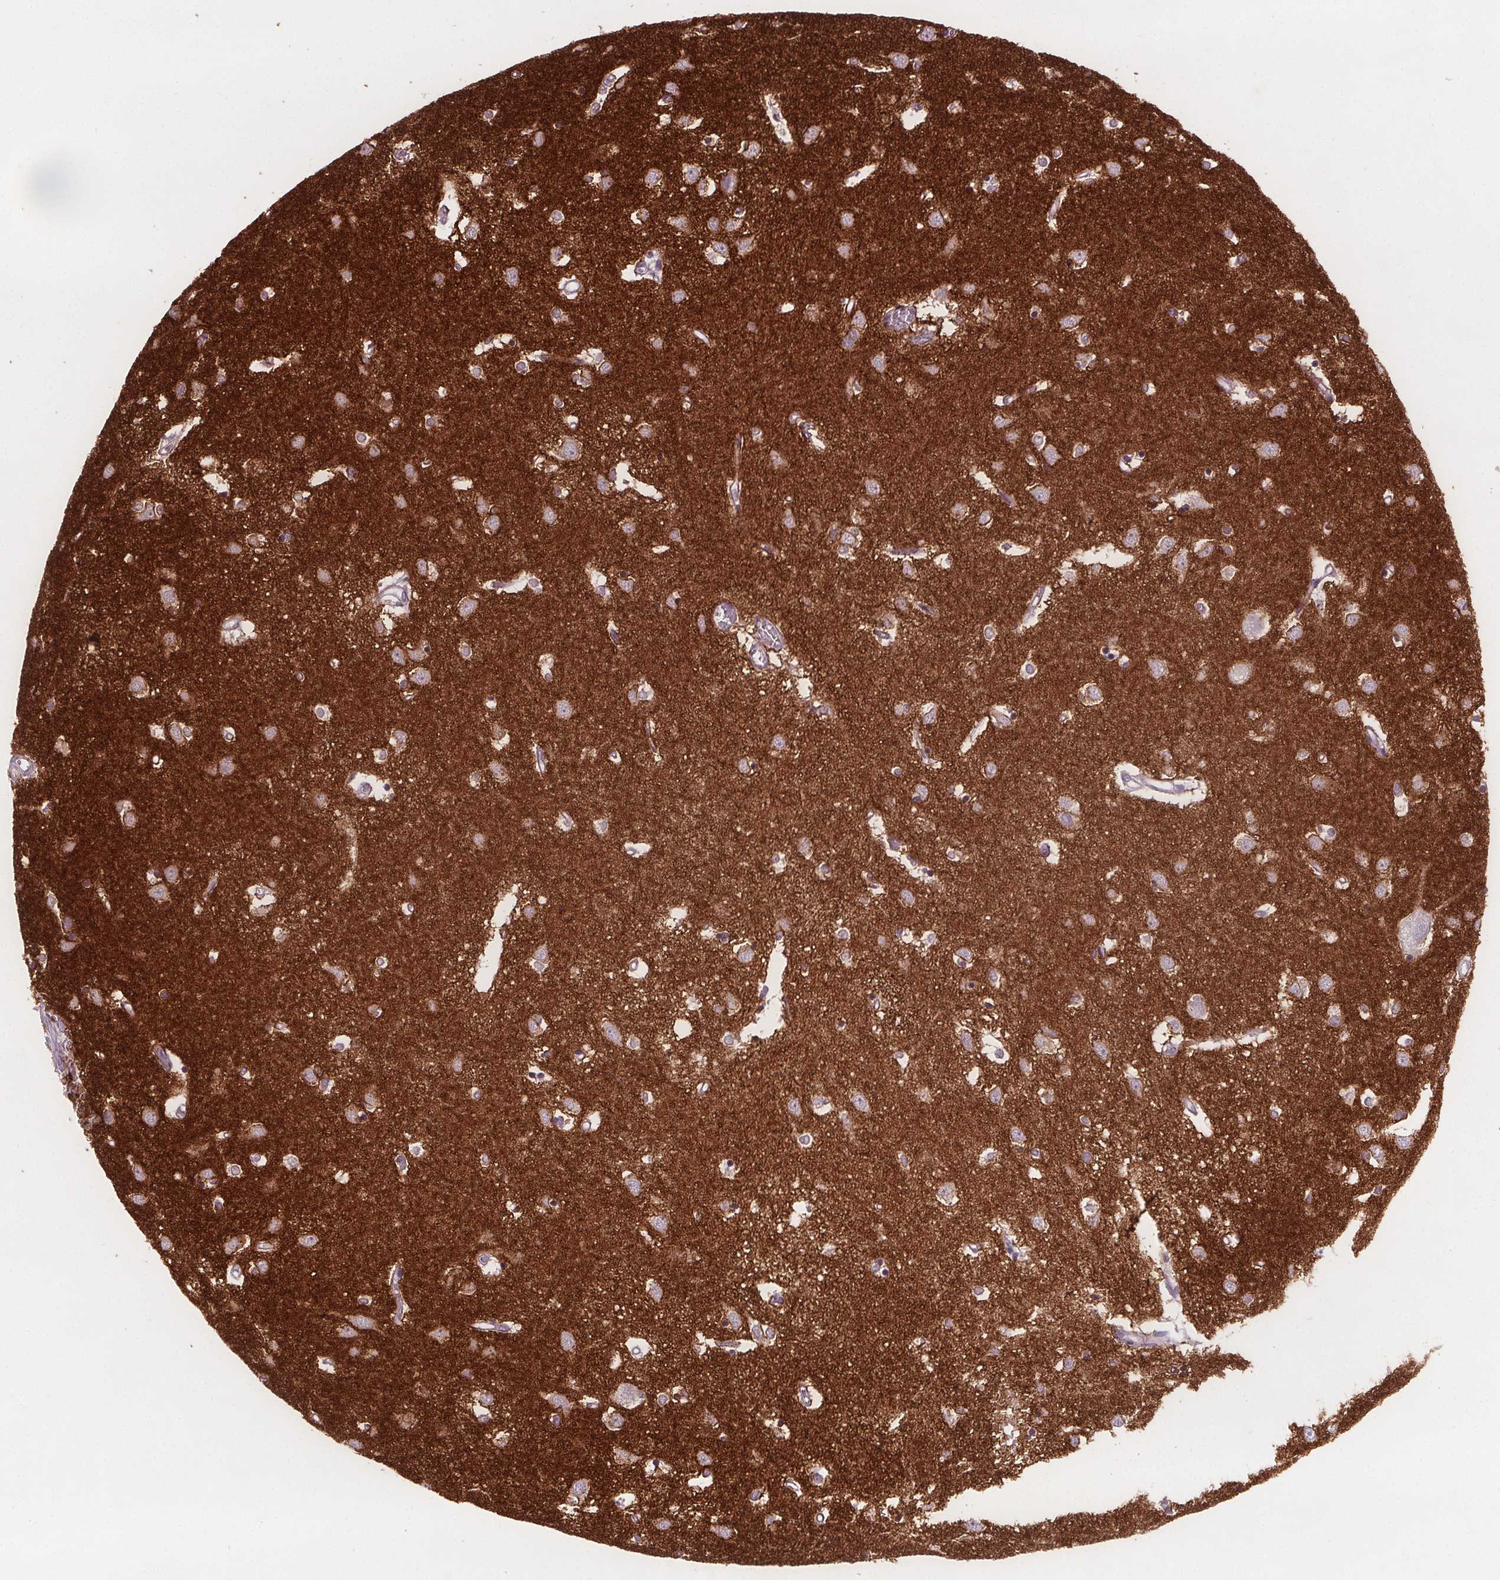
{"staining": {"intensity": "negative", "quantity": "none", "location": "none"}, "tissue": "caudate", "cell_type": "Glial cells", "image_type": "normal", "snomed": [{"axis": "morphology", "description": "Normal tissue, NOS"}, {"axis": "topography", "description": "Lateral ventricle wall"}], "caption": "The photomicrograph demonstrates no staining of glial cells in benign caudate. (DAB (3,3'-diaminobenzidine) immunohistochemistry (IHC) with hematoxylin counter stain).", "gene": "ATP1A1", "patient": {"sex": "male", "age": 54}}